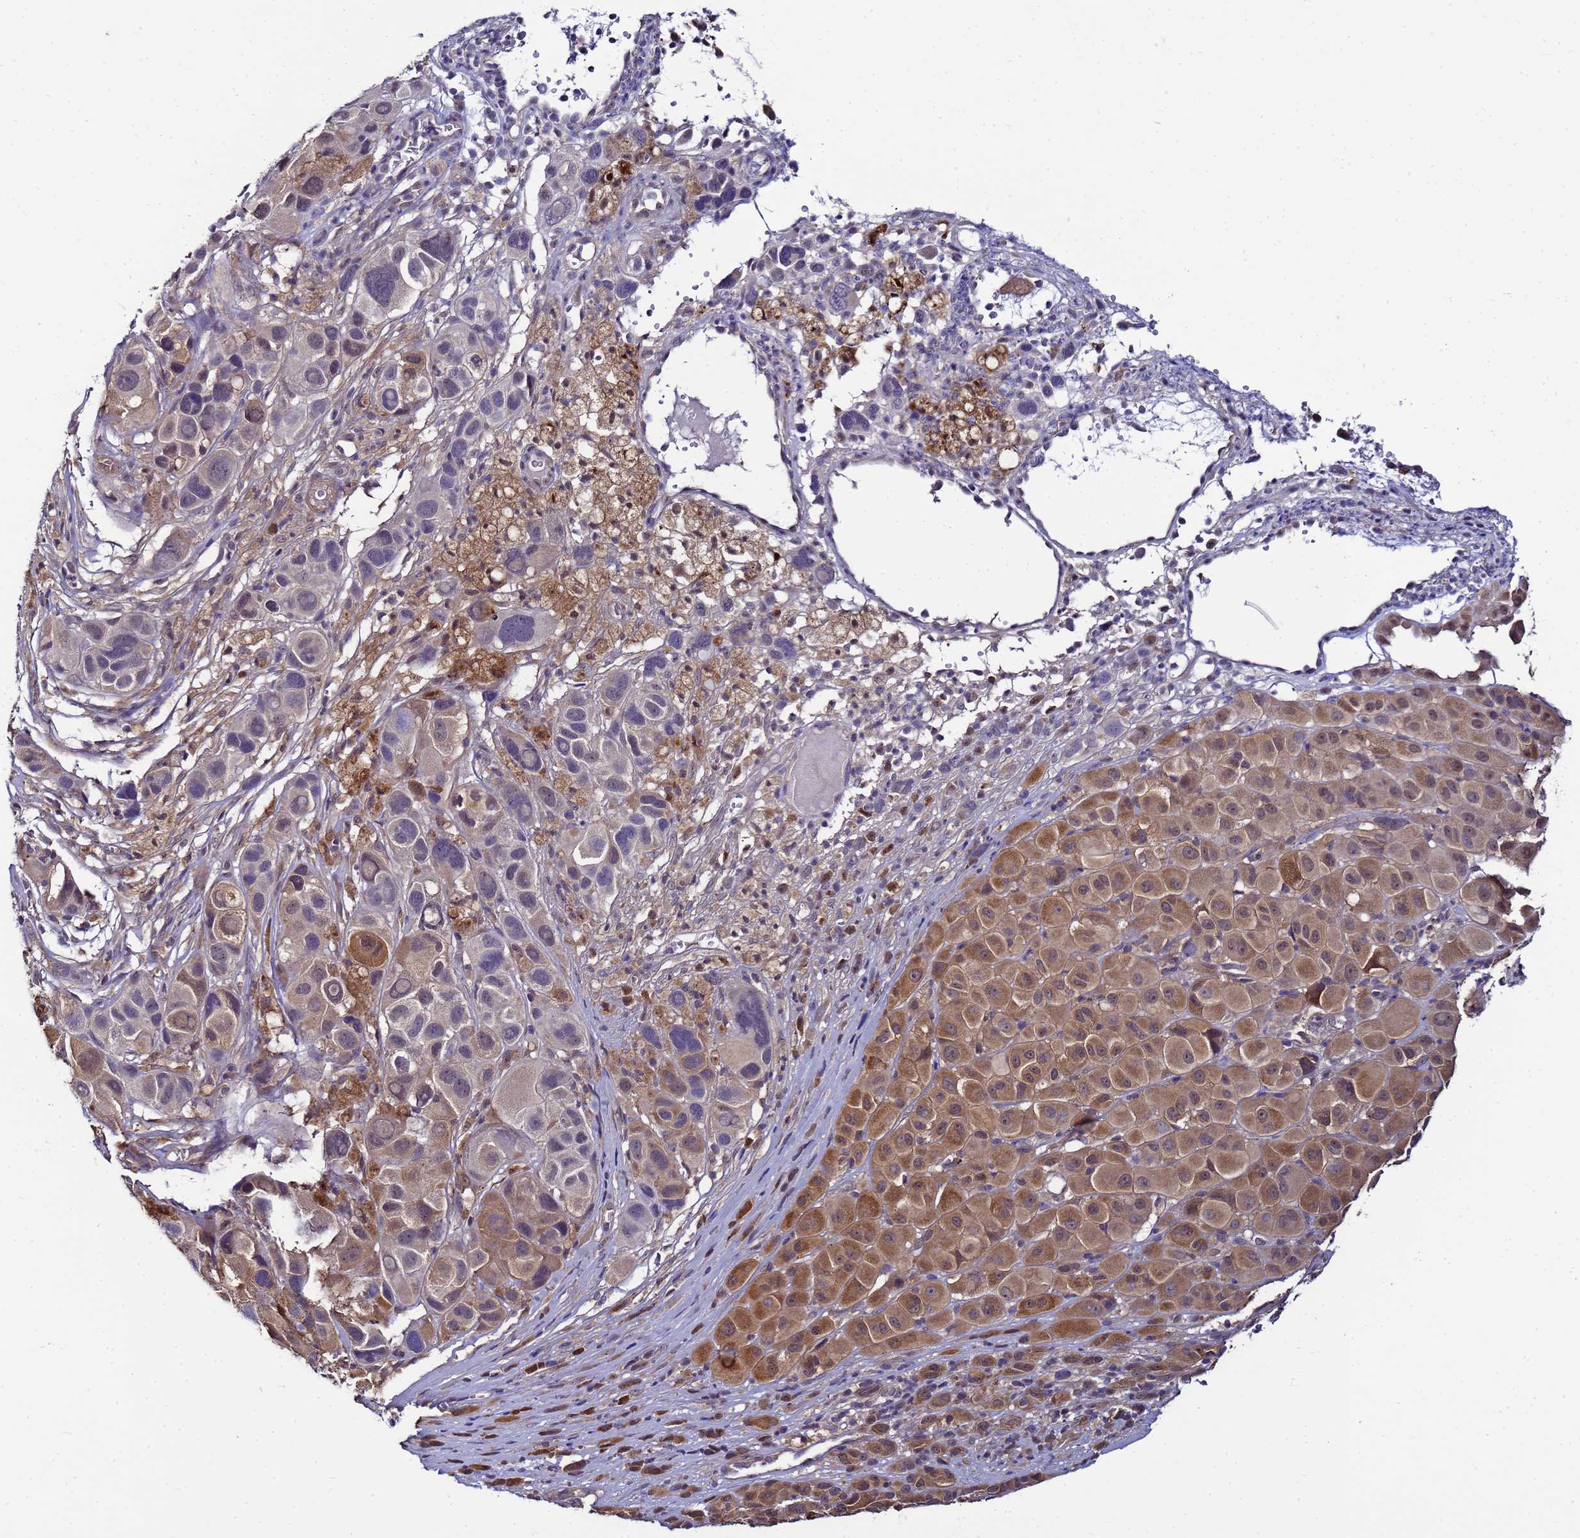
{"staining": {"intensity": "moderate", "quantity": "25%-75%", "location": "cytoplasmic/membranous"}, "tissue": "melanoma", "cell_type": "Tumor cells", "image_type": "cancer", "snomed": [{"axis": "morphology", "description": "Malignant melanoma, NOS"}, {"axis": "topography", "description": "Skin of trunk"}], "caption": "High-magnification brightfield microscopy of melanoma stained with DAB (brown) and counterstained with hematoxylin (blue). tumor cells exhibit moderate cytoplasmic/membranous expression is appreciated in approximately25%-75% of cells.", "gene": "NAXE", "patient": {"sex": "male", "age": 71}}